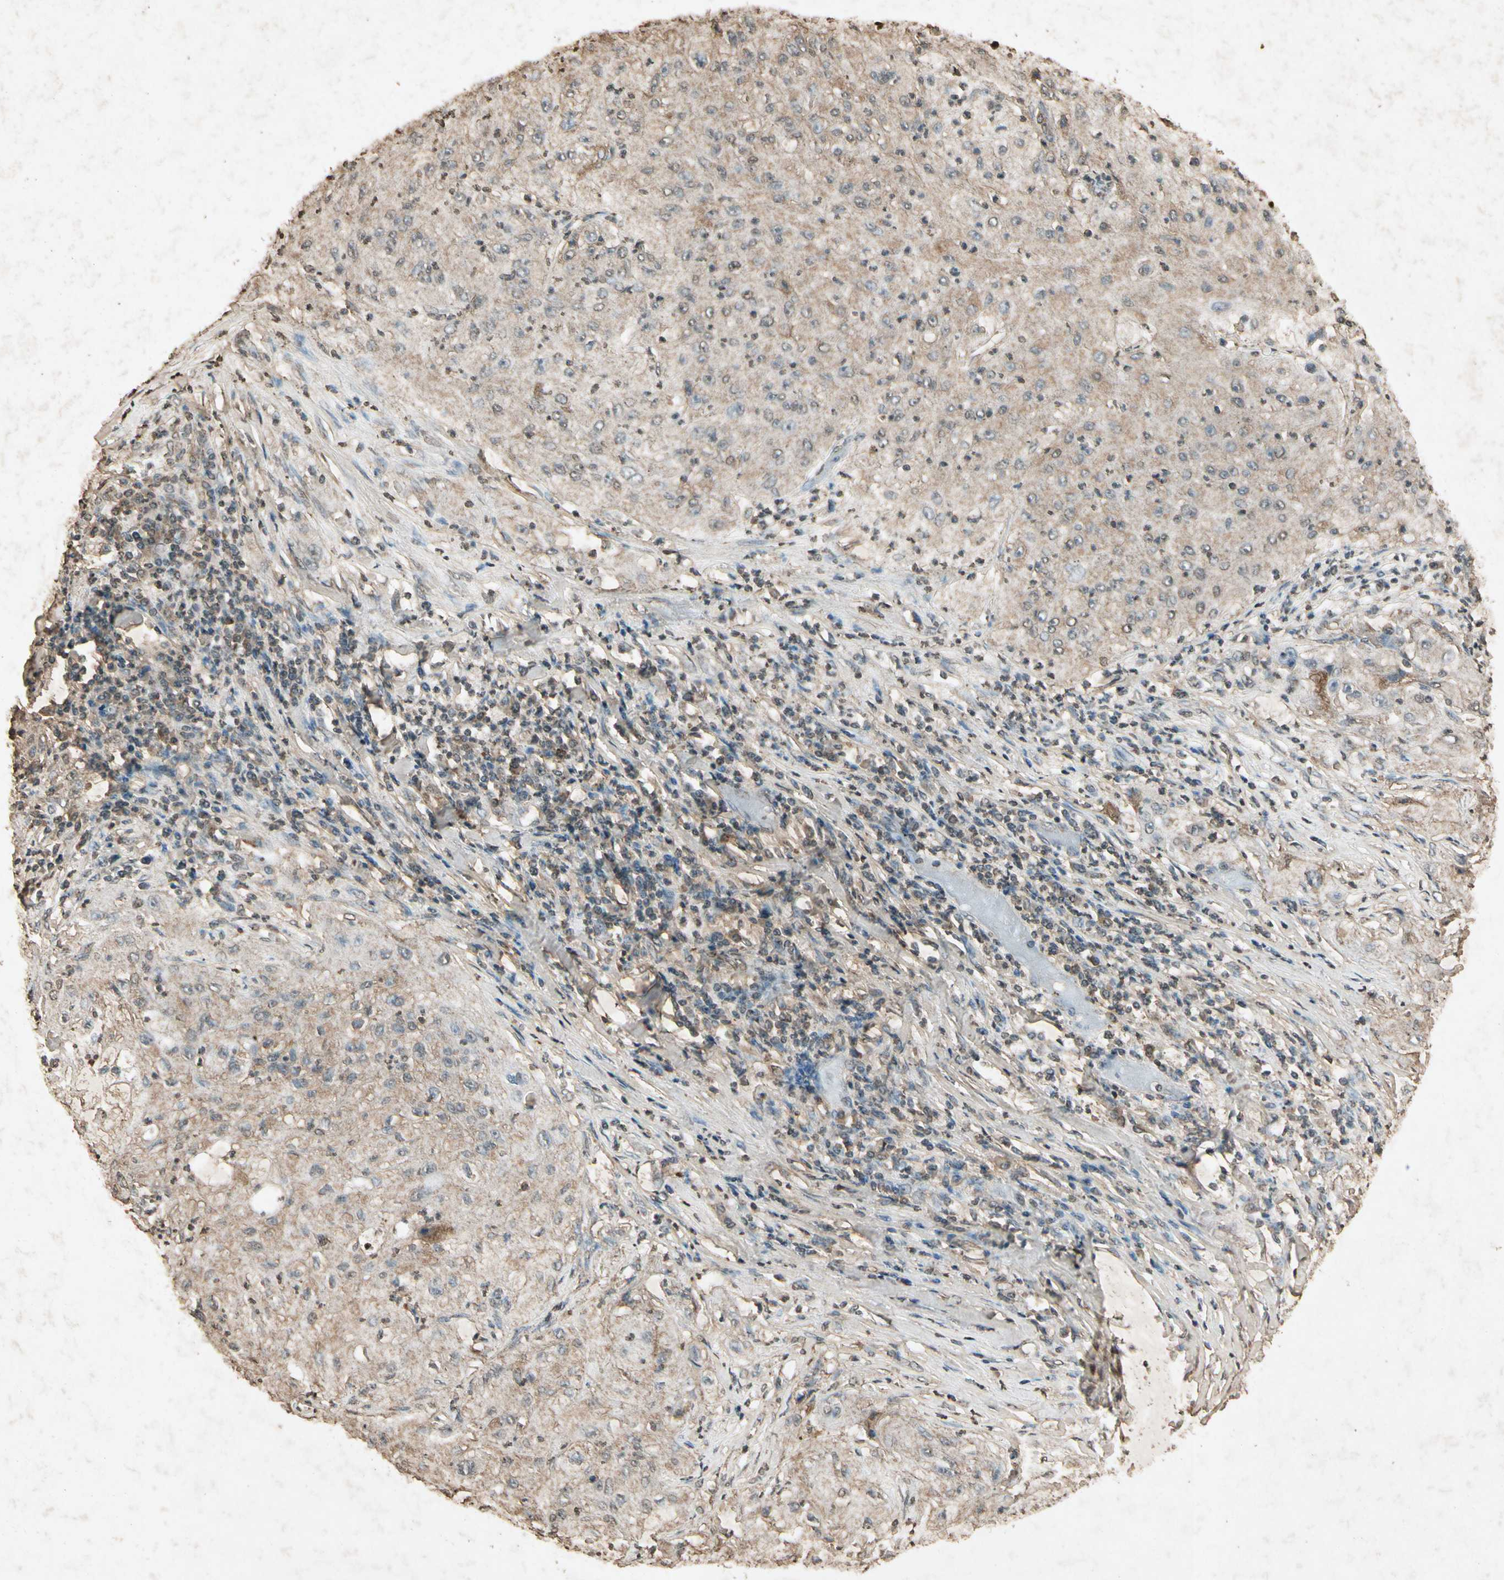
{"staining": {"intensity": "weak", "quantity": ">75%", "location": "cytoplasmic/membranous"}, "tissue": "lung cancer", "cell_type": "Tumor cells", "image_type": "cancer", "snomed": [{"axis": "morphology", "description": "Inflammation, NOS"}, {"axis": "morphology", "description": "Squamous cell carcinoma, NOS"}, {"axis": "topography", "description": "Lymph node"}, {"axis": "topography", "description": "Soft tissue"}, {"axis": "topography", "description": "Lung"}], "caption": "This histopathology image displays lung squamous cell carcinoma stained with immunohistochemistry (IHC) to label a protein in brown. The cytoplasmic/membranous of tumor cells show weak positivity for the protein. Nuclei are counter-stained blue.", "gene": "GC", "patient": {"sex": "male", "age": 66}}